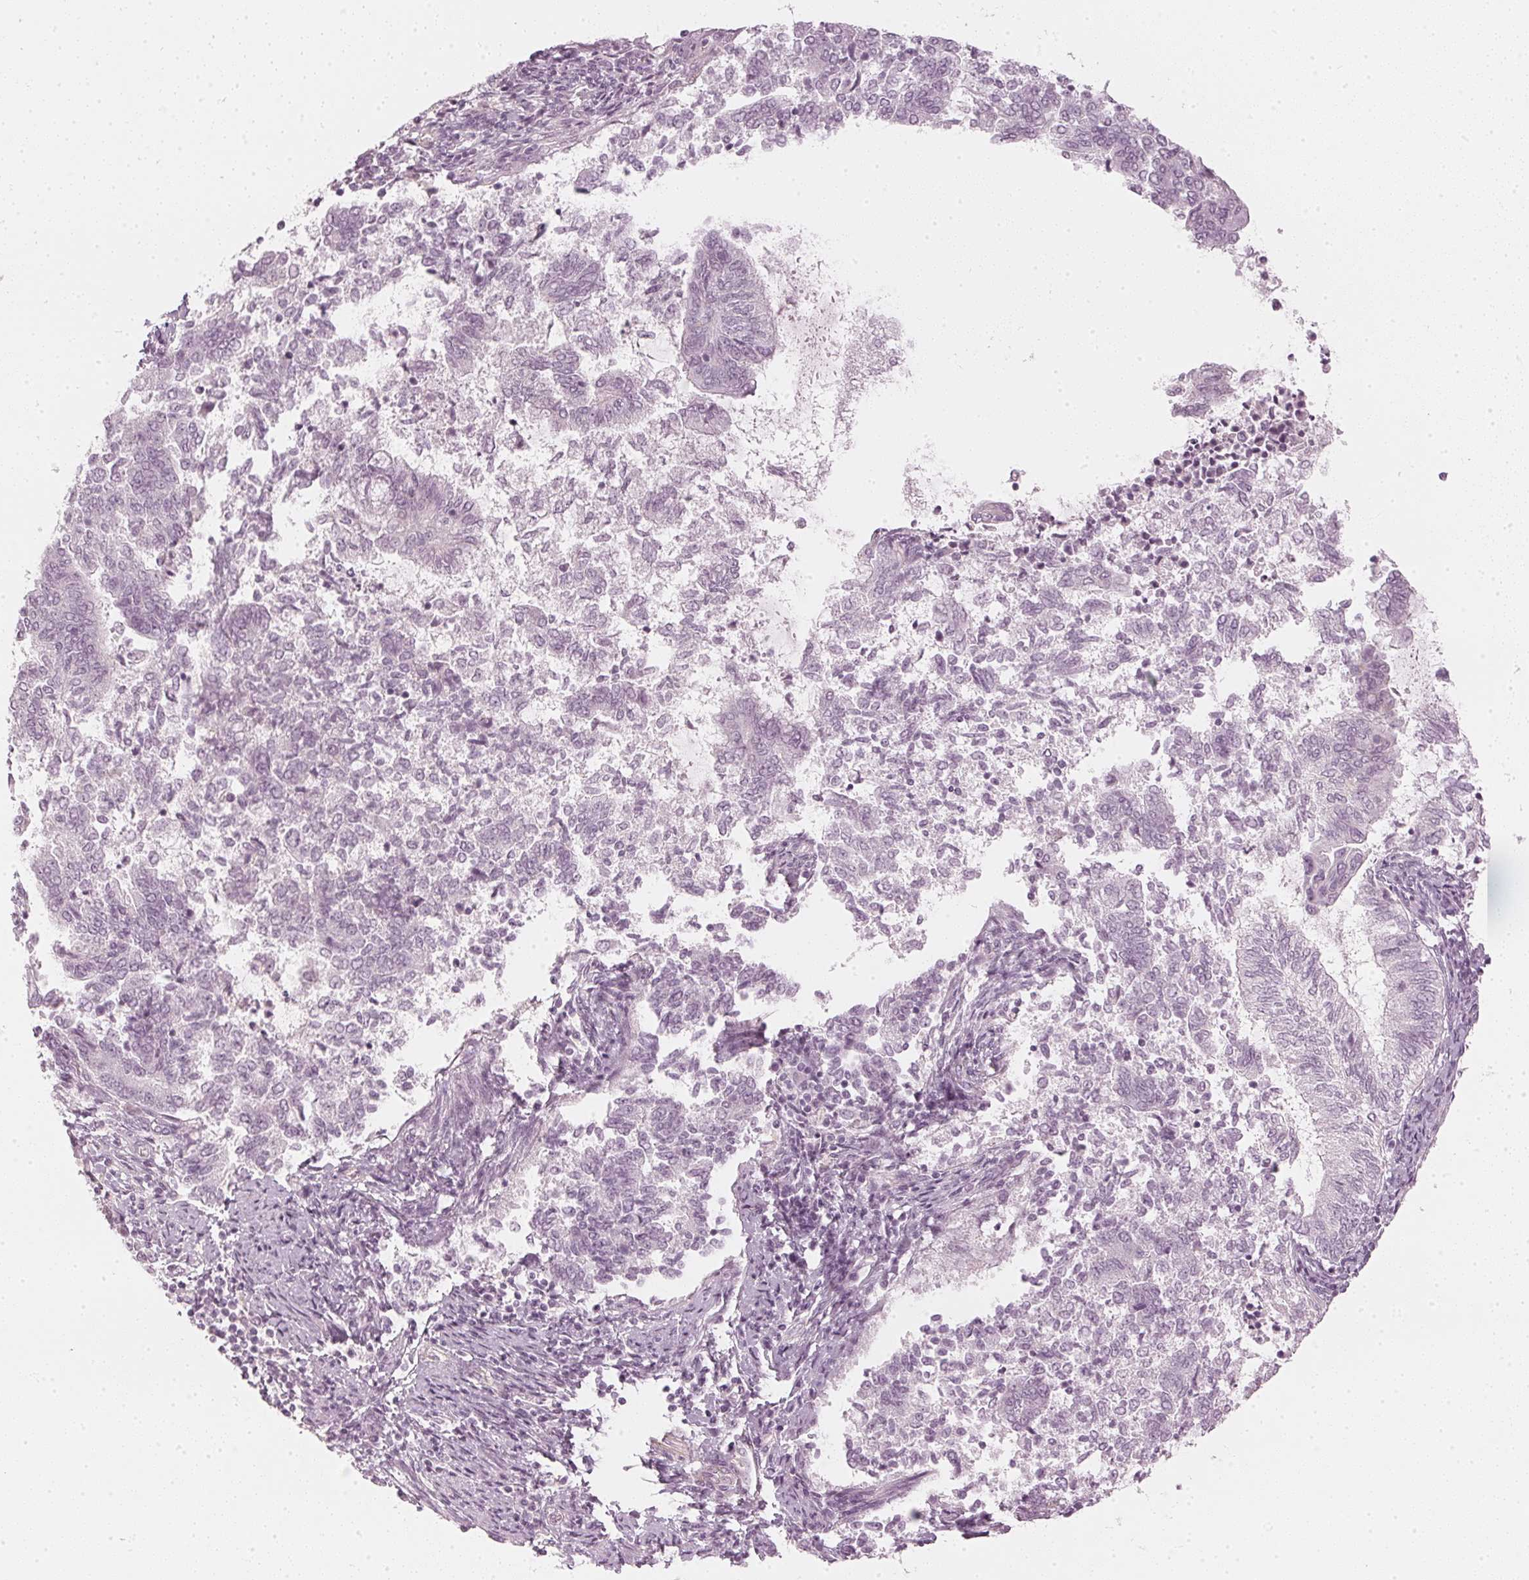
{"staining": {"intensity": "negative", "quantity": "none", "location": "none"}, "tissue": "endometrial cancer", "cell_type": "Tumor cells", "image_type": "cancer", "snomed": [{"axis": "morphology", "description": "Adenocarcinoma, NOS"}, {"axis": "topography", "description": "Endometrium"}], "caption": "Immunohistochemistry image of neoplastic tissue: endometrial cancer (adenocarcinoma) stained with DAB shows no significant protein expression in tumor cells. The staining is performed using DAB brown chromogen with nuclei counter-stained in using hematoxylin.", "gene": "APLP1", "patient": {"sex": "female", "age": 65}}